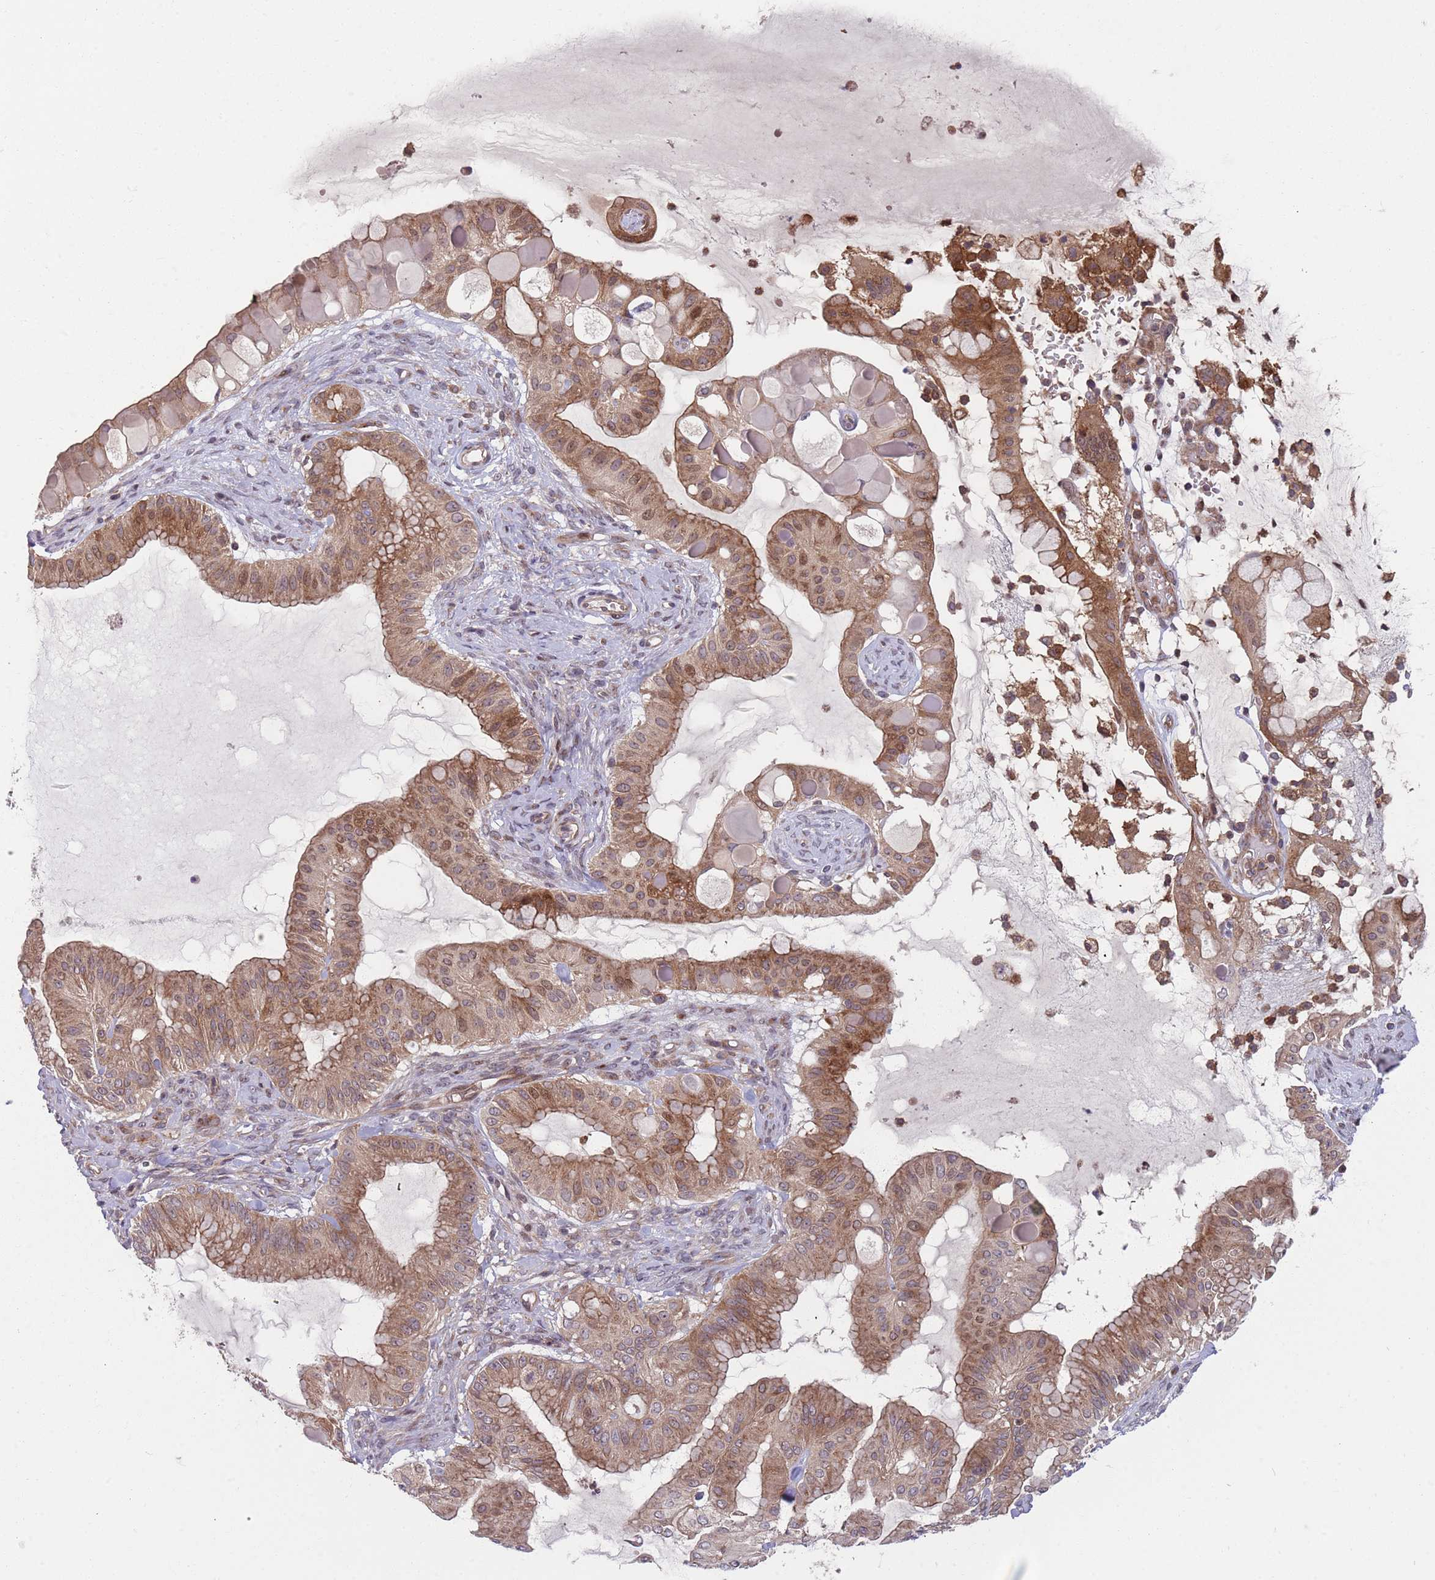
{"staining": {"intensity": "moderate", "quantity": "25%-75%", "location": "cytoplasmic/membranous,nuclear"}, "tissue": "ovarian cancer", "cell_type": "Tumor cells", "image_type": "cancer", "snomed": [{"axis": "morphology", "description": "Cystadenocarcinoma, mucinous, NOS"}, {"axis": "topography", "description": "Ovary"}], "caption": "A histopathology image of human ovarian cancer (mucinous cystadenocarcinoma) stained for a protein reveals moderate cytoplasmic/membranous and nuclear brown staining in tumor cells.", "gene": "GGA1", "patient": {"sex": "female", "age": 61}}